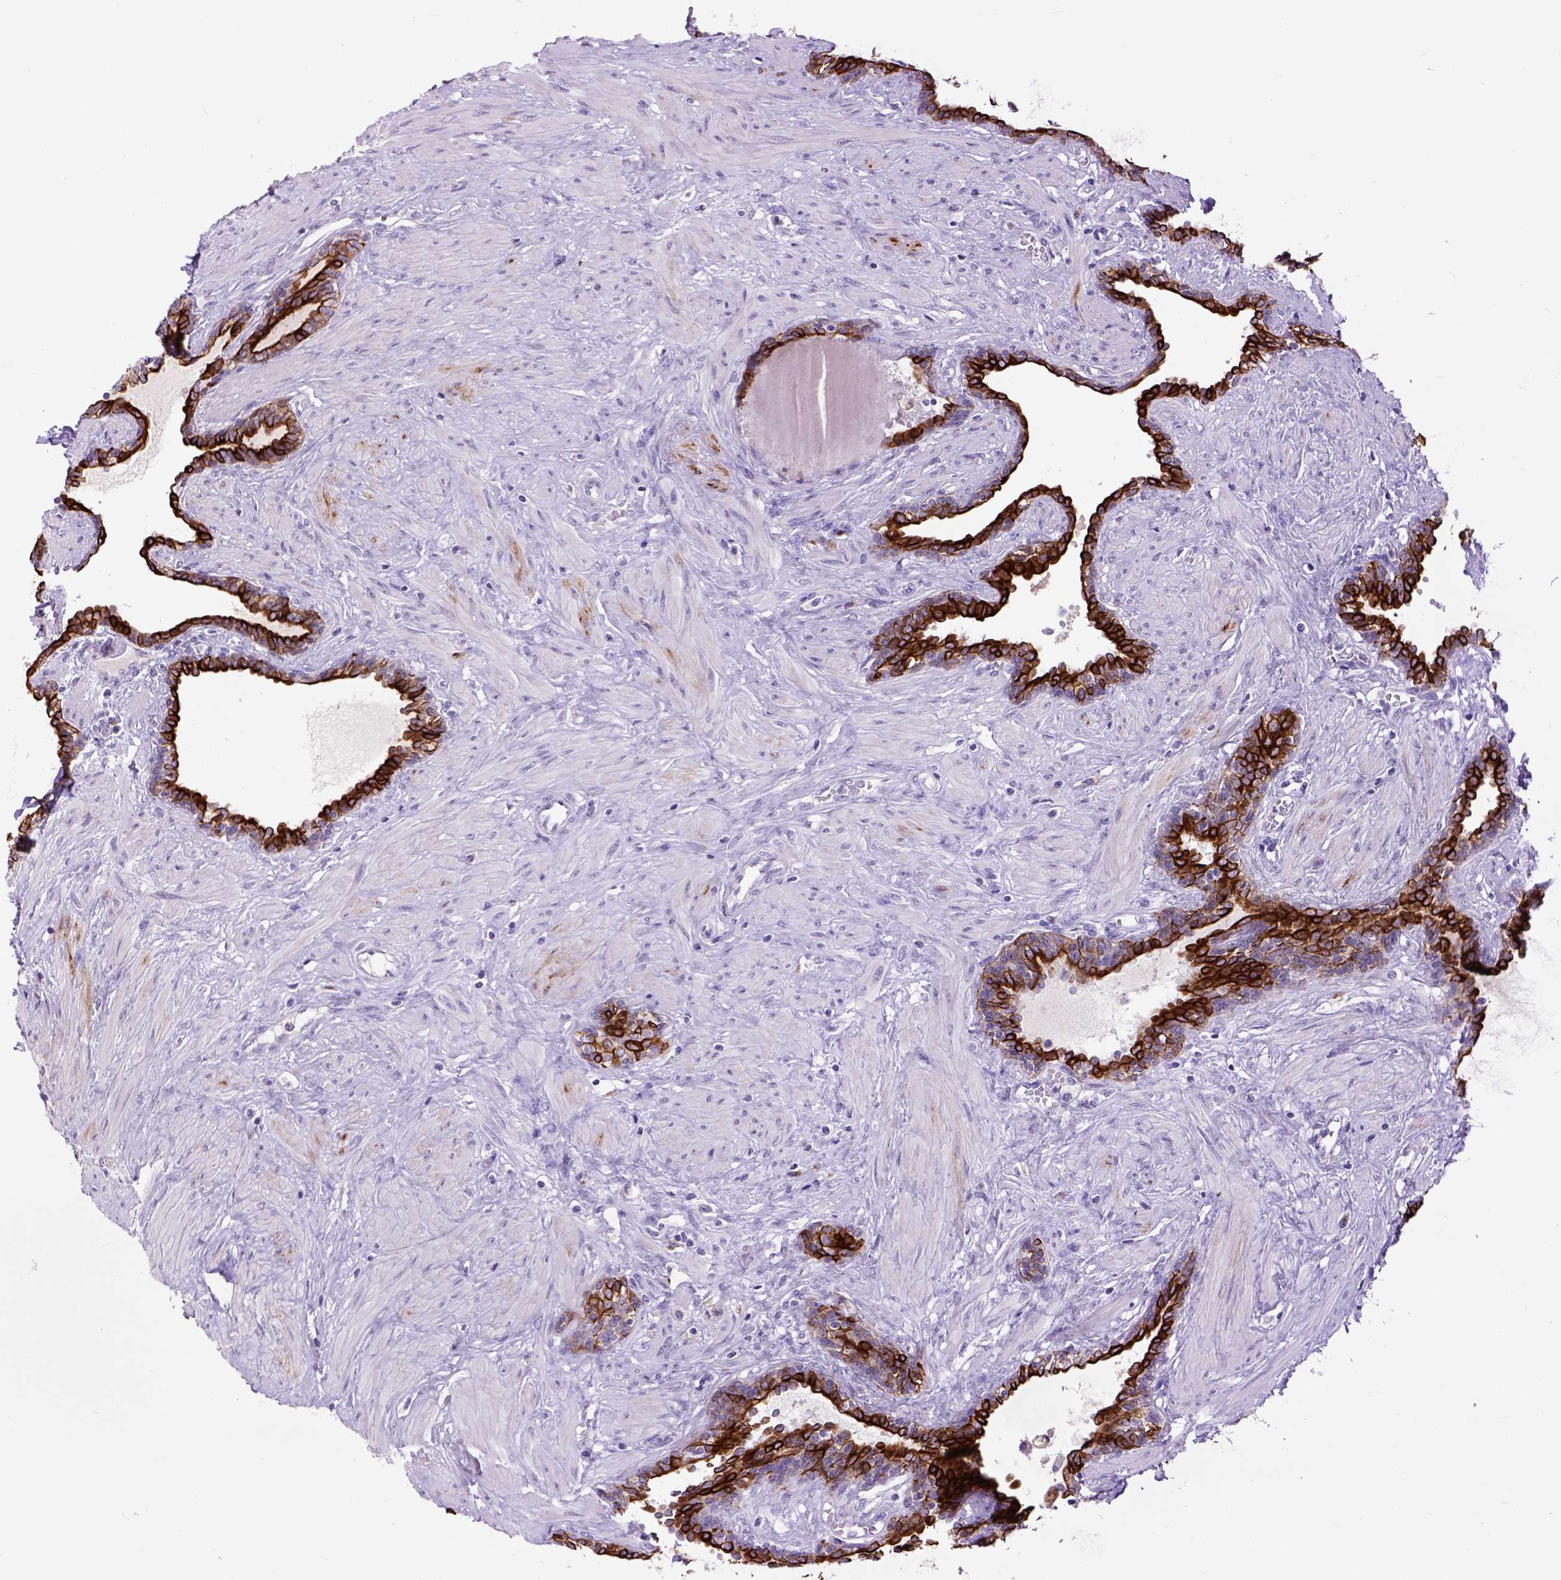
{"staining": {"intensity": "strong", "quantity": ">75%", "location": "cytoplasmic/membranous"}, "tissue": "prostate", "cell_type": "Glandular cells", "image_type": "normal", "snomed": [{"axis": "morphology", "description": "Normal tissue, NOS"}, {"axis": "topography", "description": "Prostate"}], "caption": "Benign prostate was stained to show a protein in brown. There is high levels of strong cytoplasmic/membranous positivity in about >75% of glandular cells. The staining was performed using DAB, with brown indicating positive protein expression. Nuclei are stained blue with hematoxylin.", "gene": "RAB25", "patient": {"sex": "male", "age": 55}}